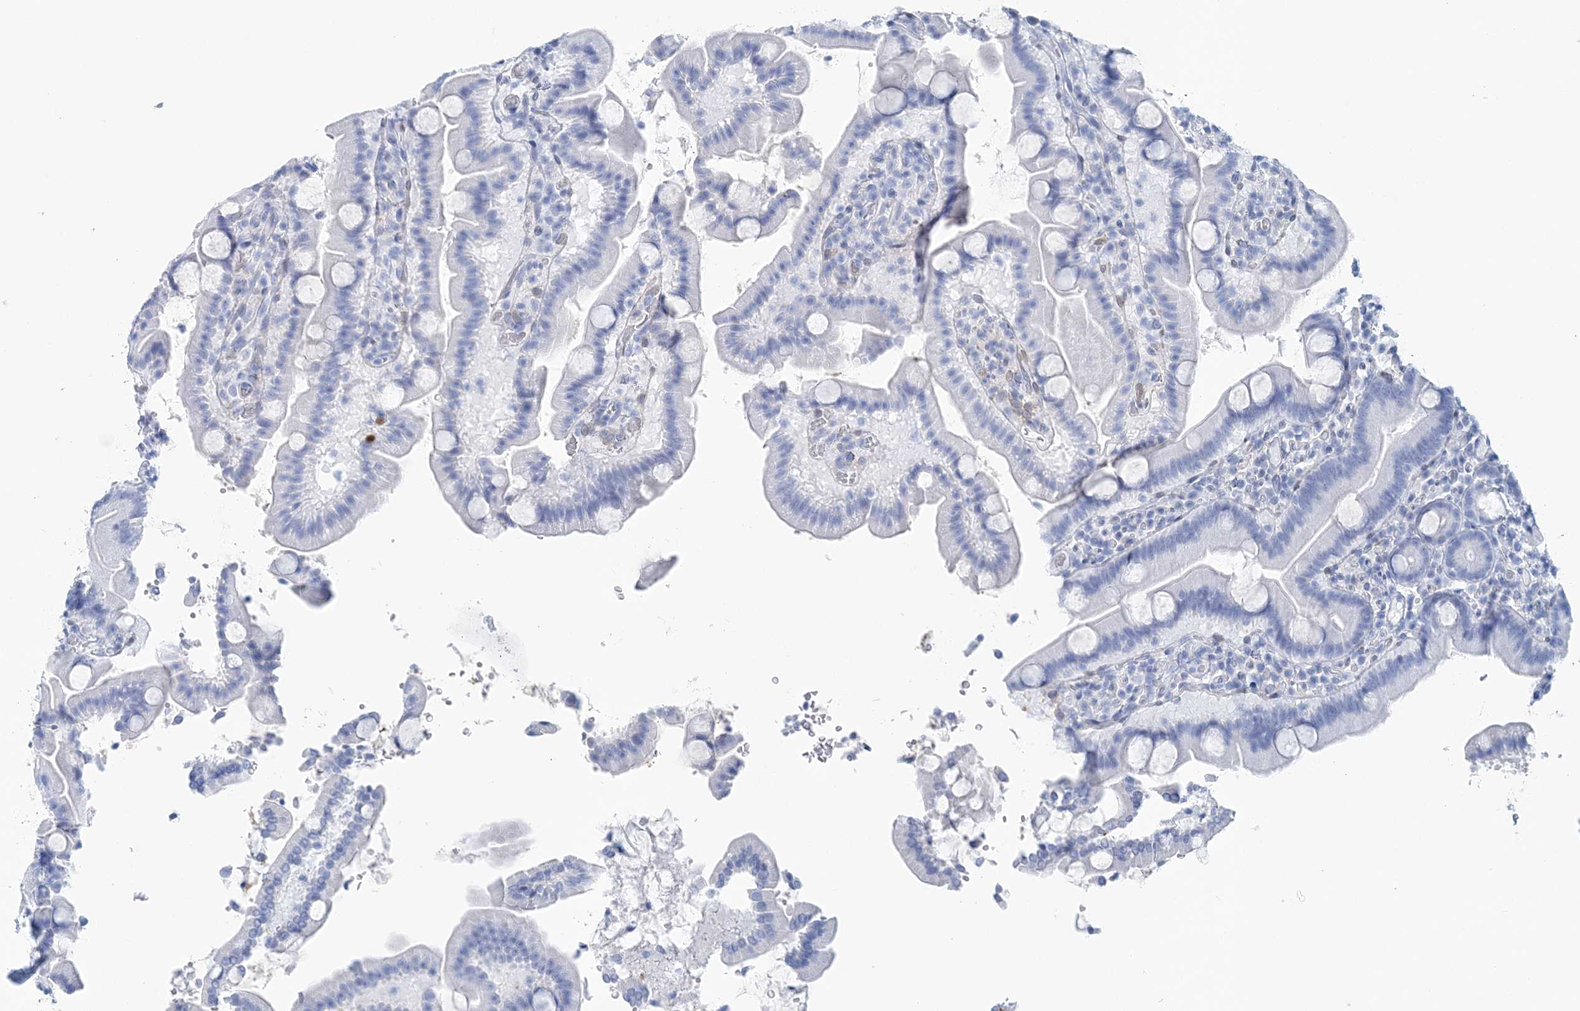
{"staining": {"intensity": "negative", "quantity": "none", "location": "none"}, "tissue": "duodenum", "cell_type": "Glandular cells", "image_type": "normal", "snomed": [{"axis": "morphology", "description": "Normal tissue, NOS"}, {"axis": "topography", "description": "Duodenum"}], "caption": "Glandular cells show no significant positivity in normal duodenum. Nuclei are stained in blue.", "gene": "NKX6", "patient": {"sex": "male", "age": 55}}